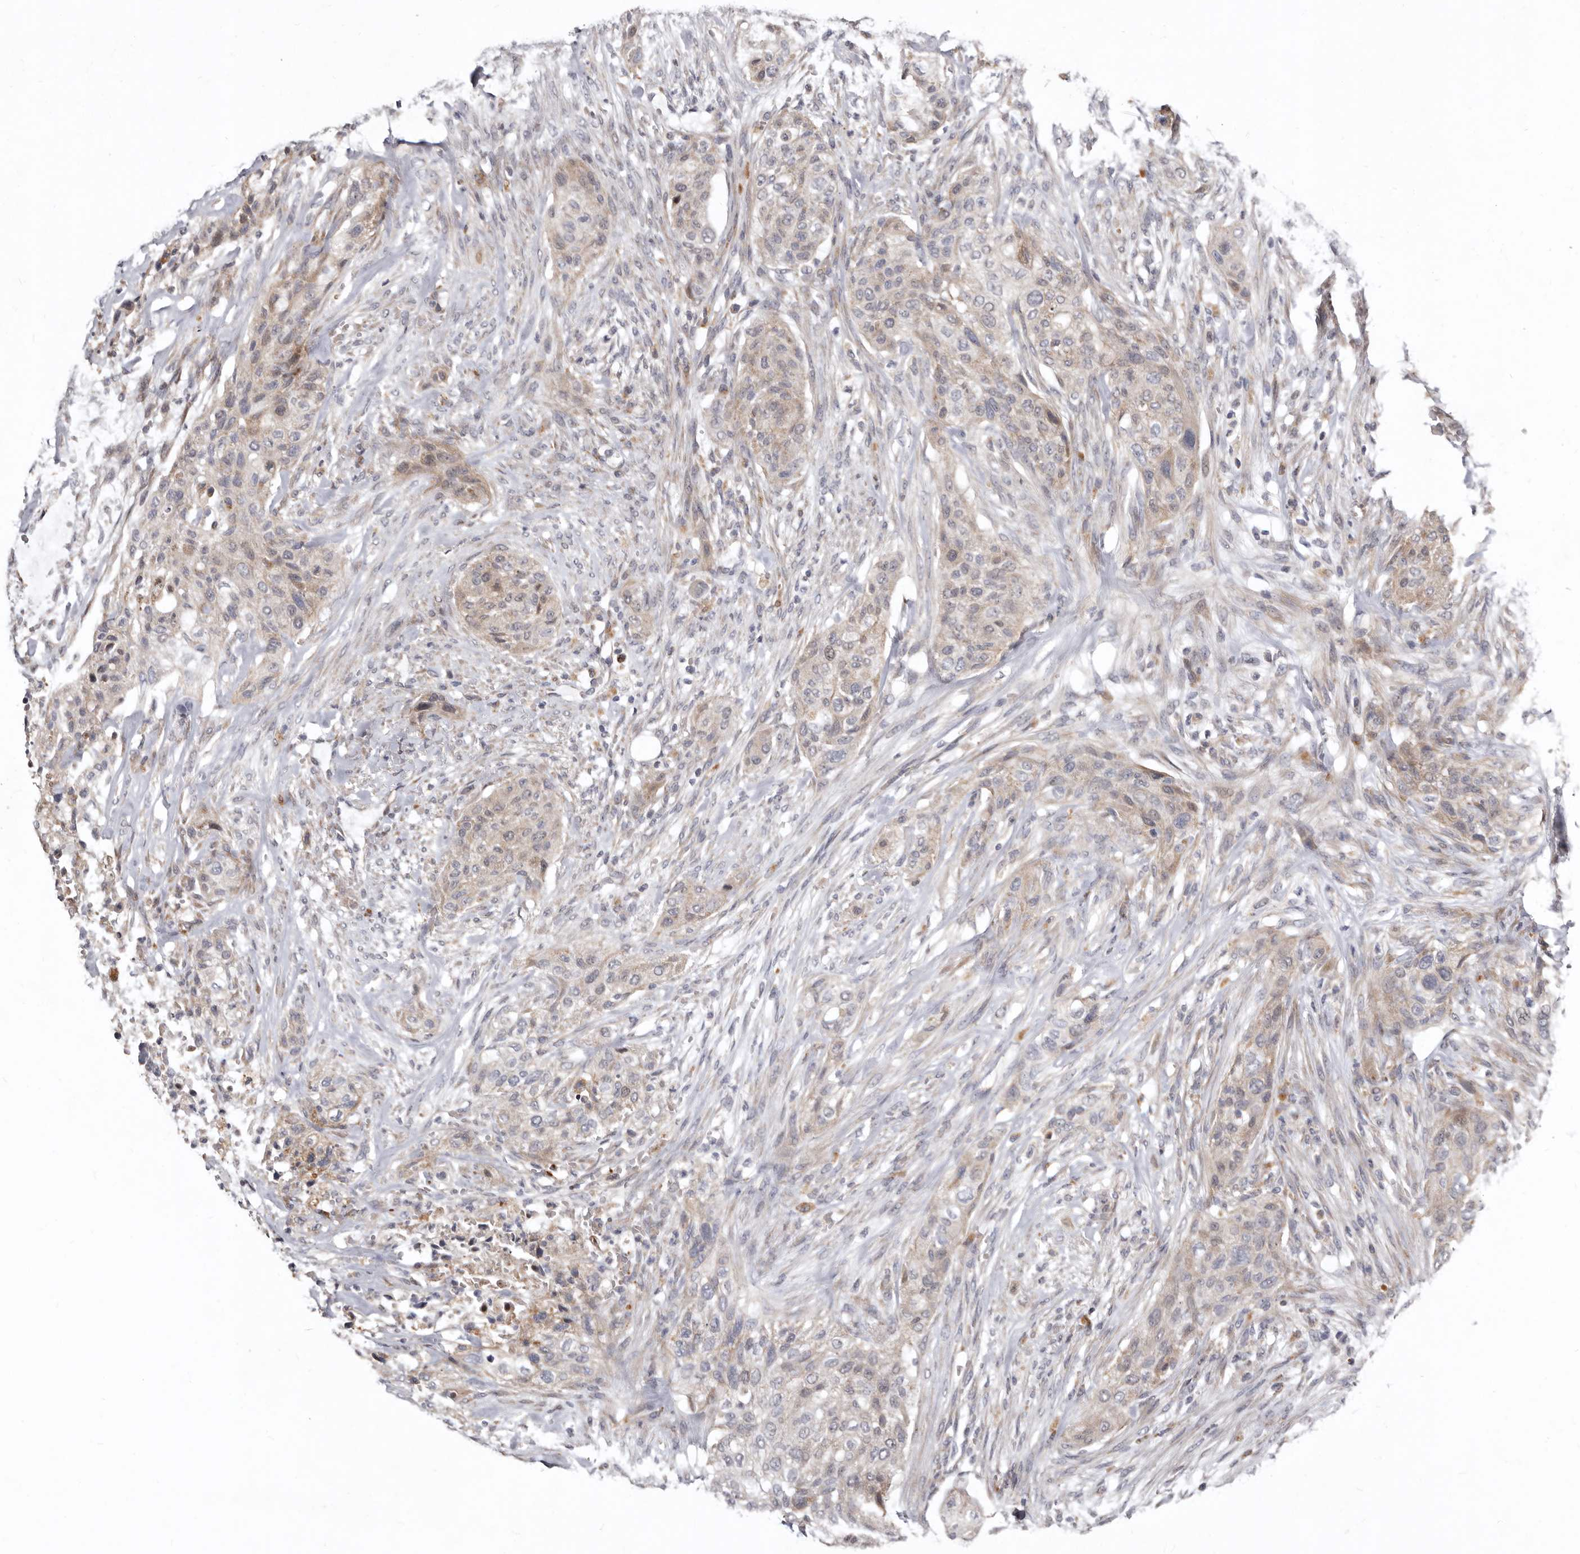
{"staining": {"intensity": "weak", "quantity": "<25%", "location": "cytoplasmic/membranous"}, "tissue": "urothelial cancer", "cell_type": "Tumor cells", "image_type": "cancer", "snomed": [{"axis": "morphology", "description": "Urothelial carcinoma, High grade"}, {"axis": "topography", "description": "Urinary bladder"}], "caption": "This micrograph is of urothelial cancer stained with immunohistochemistry (IHC) to label a protein in brown with the nuclei are counter-stained blue. There is no positivity in tumor cells.", "gene": "SMC4", "patient": {"sex": "male", "age": 35}}